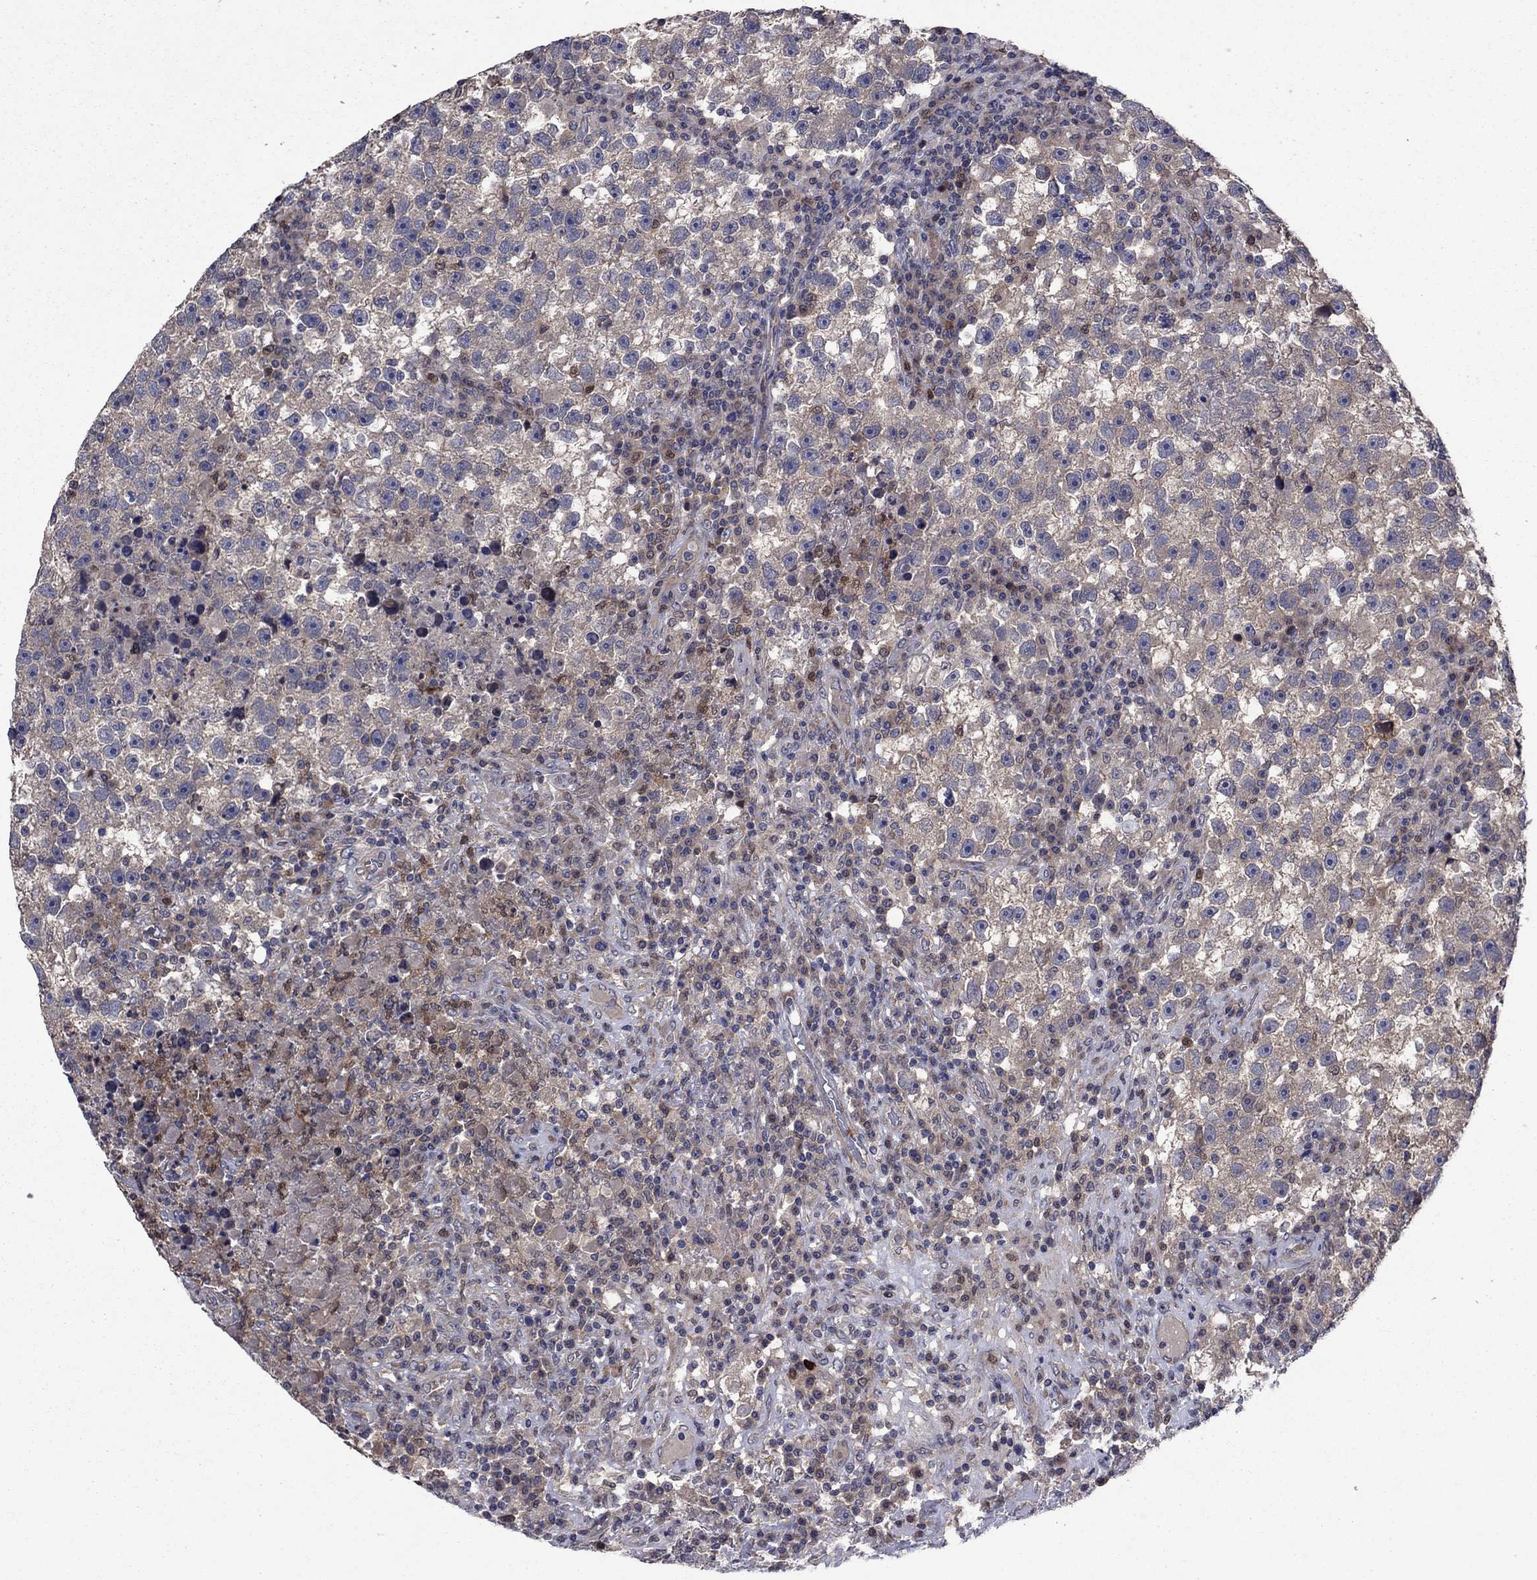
{"staining": {"intensity": "negative", "quantity": "none", "location": "none"}, "tissue": "testis cancer", "cell_type": "Tumor cells", "image_type": "cancer", "snomed": [{"axis": "morphology", "description": "Seminoma, NOS"}, {"axis": "topography", "description": "Testis"}], "caption": "Human testis seminoma stained for a protein using immunohistochemistry (IHC) displays no positivity in tumor cells.", "gene": "MSRB1", "patient": {"sex": "male", "age": 47}}